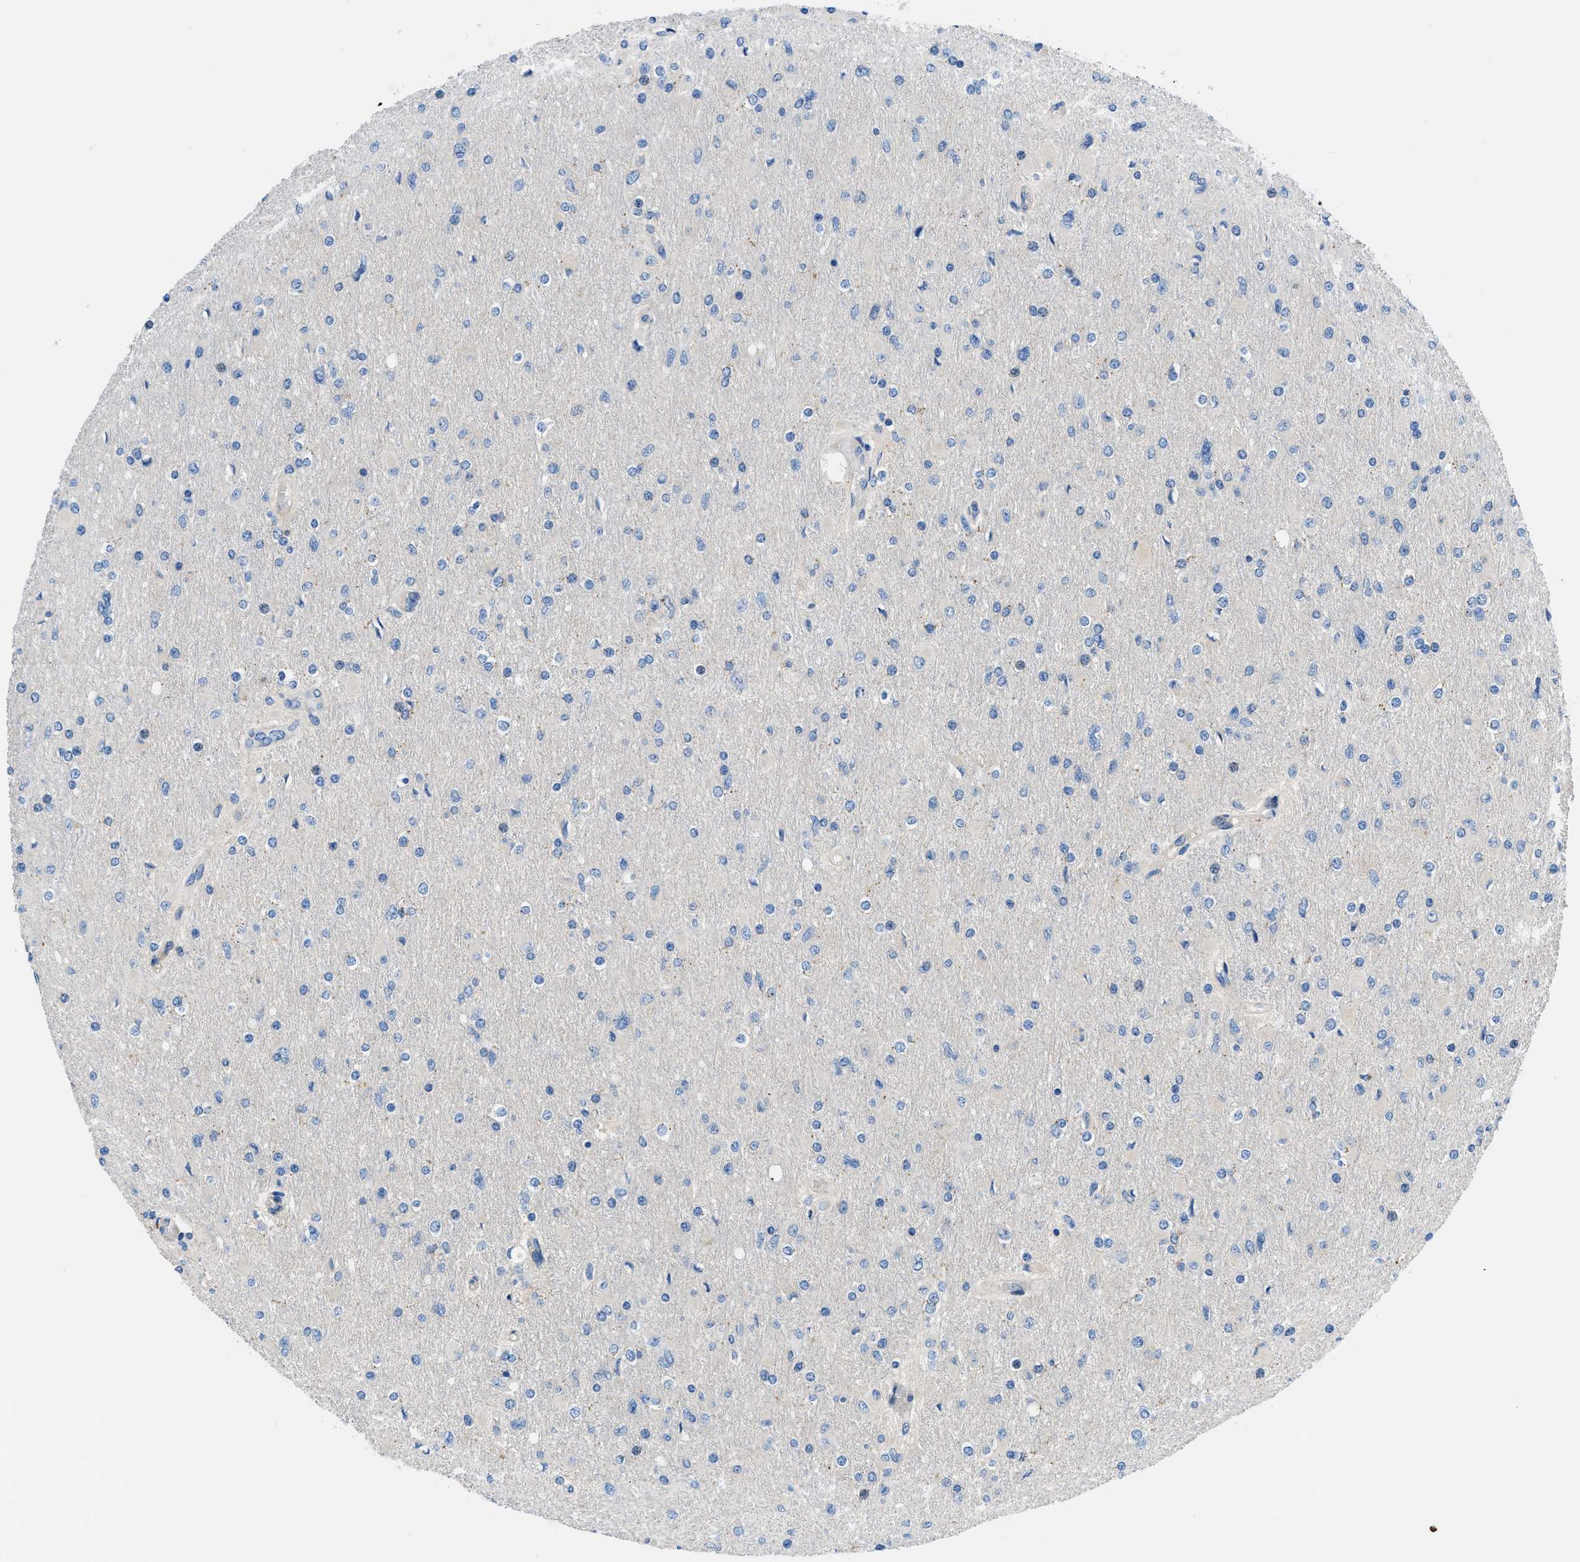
{"staining": {"intensity": "negative", "quantity": "none", "location": "none"}, "tissue": "glioma", "cell_type": "Tumor cells", "image_type": "cancer", "snomed": [{"axis": "morphology", "description": "Glioma, malignant, High grade"}, {"axis": "topography", "description": "Cerebral cortex"}], "caption": "This is an IHC image of malignant glioma (high-grade). There is no staining in tumor cells.", "gene": "ORAI1", "patient": {"sex": "female", "age": 36}}